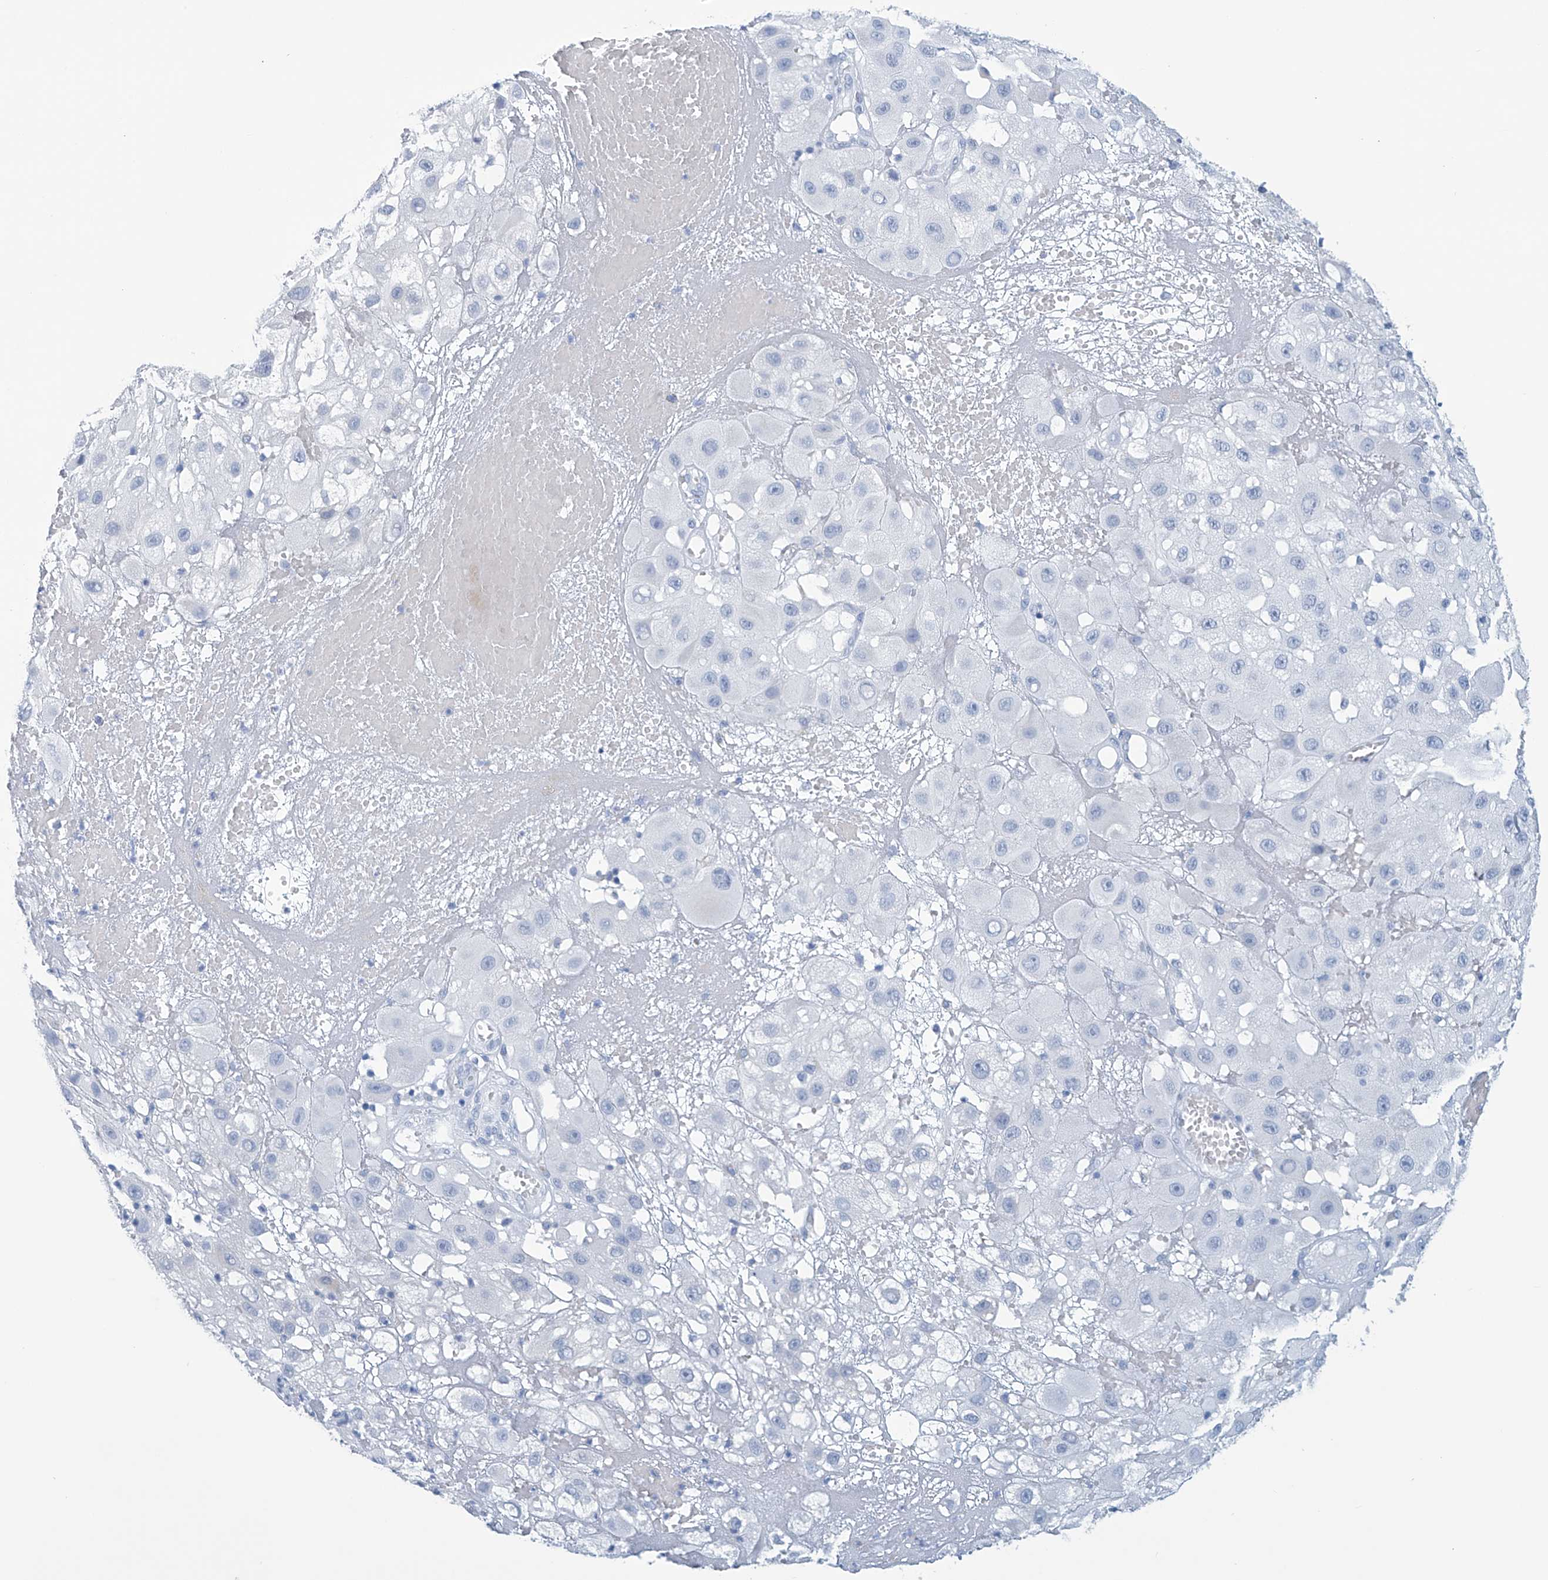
{"staining": {"intensity": "negative", "quantity": "none", "location": "none"}, "tissue": "melanoma", "cell_type": "Tumor cells", "image_type": "cancer", "snomed": [{"axis": "morphology", "description": "Malignant melanoma, NOS"}, {"axis": "topography", "description": "Skin"}], "caption": "Tumor cells are negative for brown protein staining in malignant melanoma.", "gene": "DSP", "patient": {"sex": "female", "age": 81}}